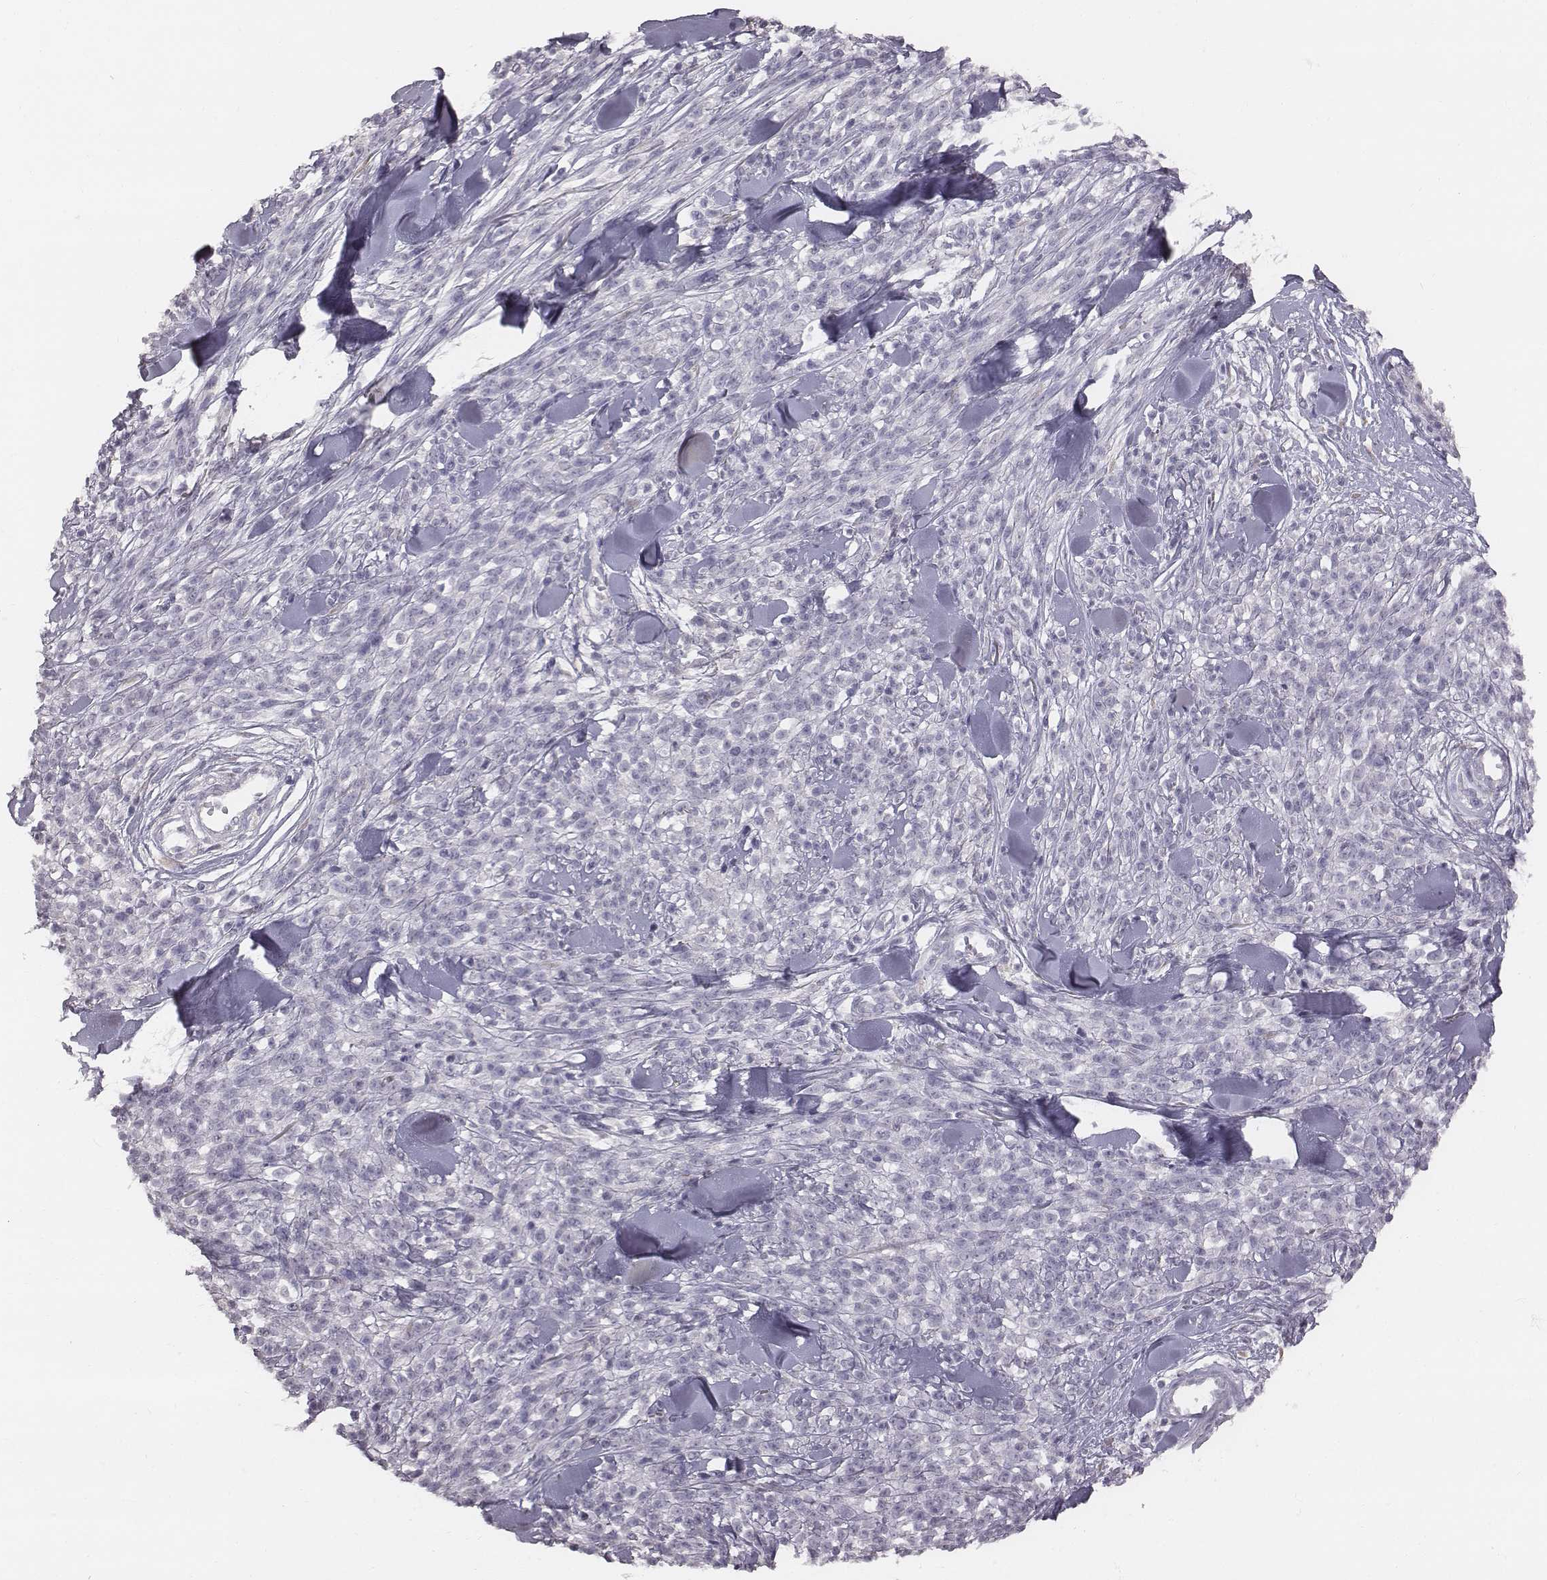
{"staining": {"intensity": "negative", "quantity": "none", "location": "none"}, "tissue": "melanoma", "cell_type": "Tumor cells", "image_type": "cancer", "snomed": [{"axis": "morphology", "description": "Malignant melanoma, NOS"}, {"axis": "topography", "description": "Skin"}, {"axis": "topography", "description": "Skin of trunk"}], "caption": "Tumor cells show no significant protein positivity in malignant melanoma.", "gene": "C6orf58", "patient": {"sex": "male", "age": 74}}